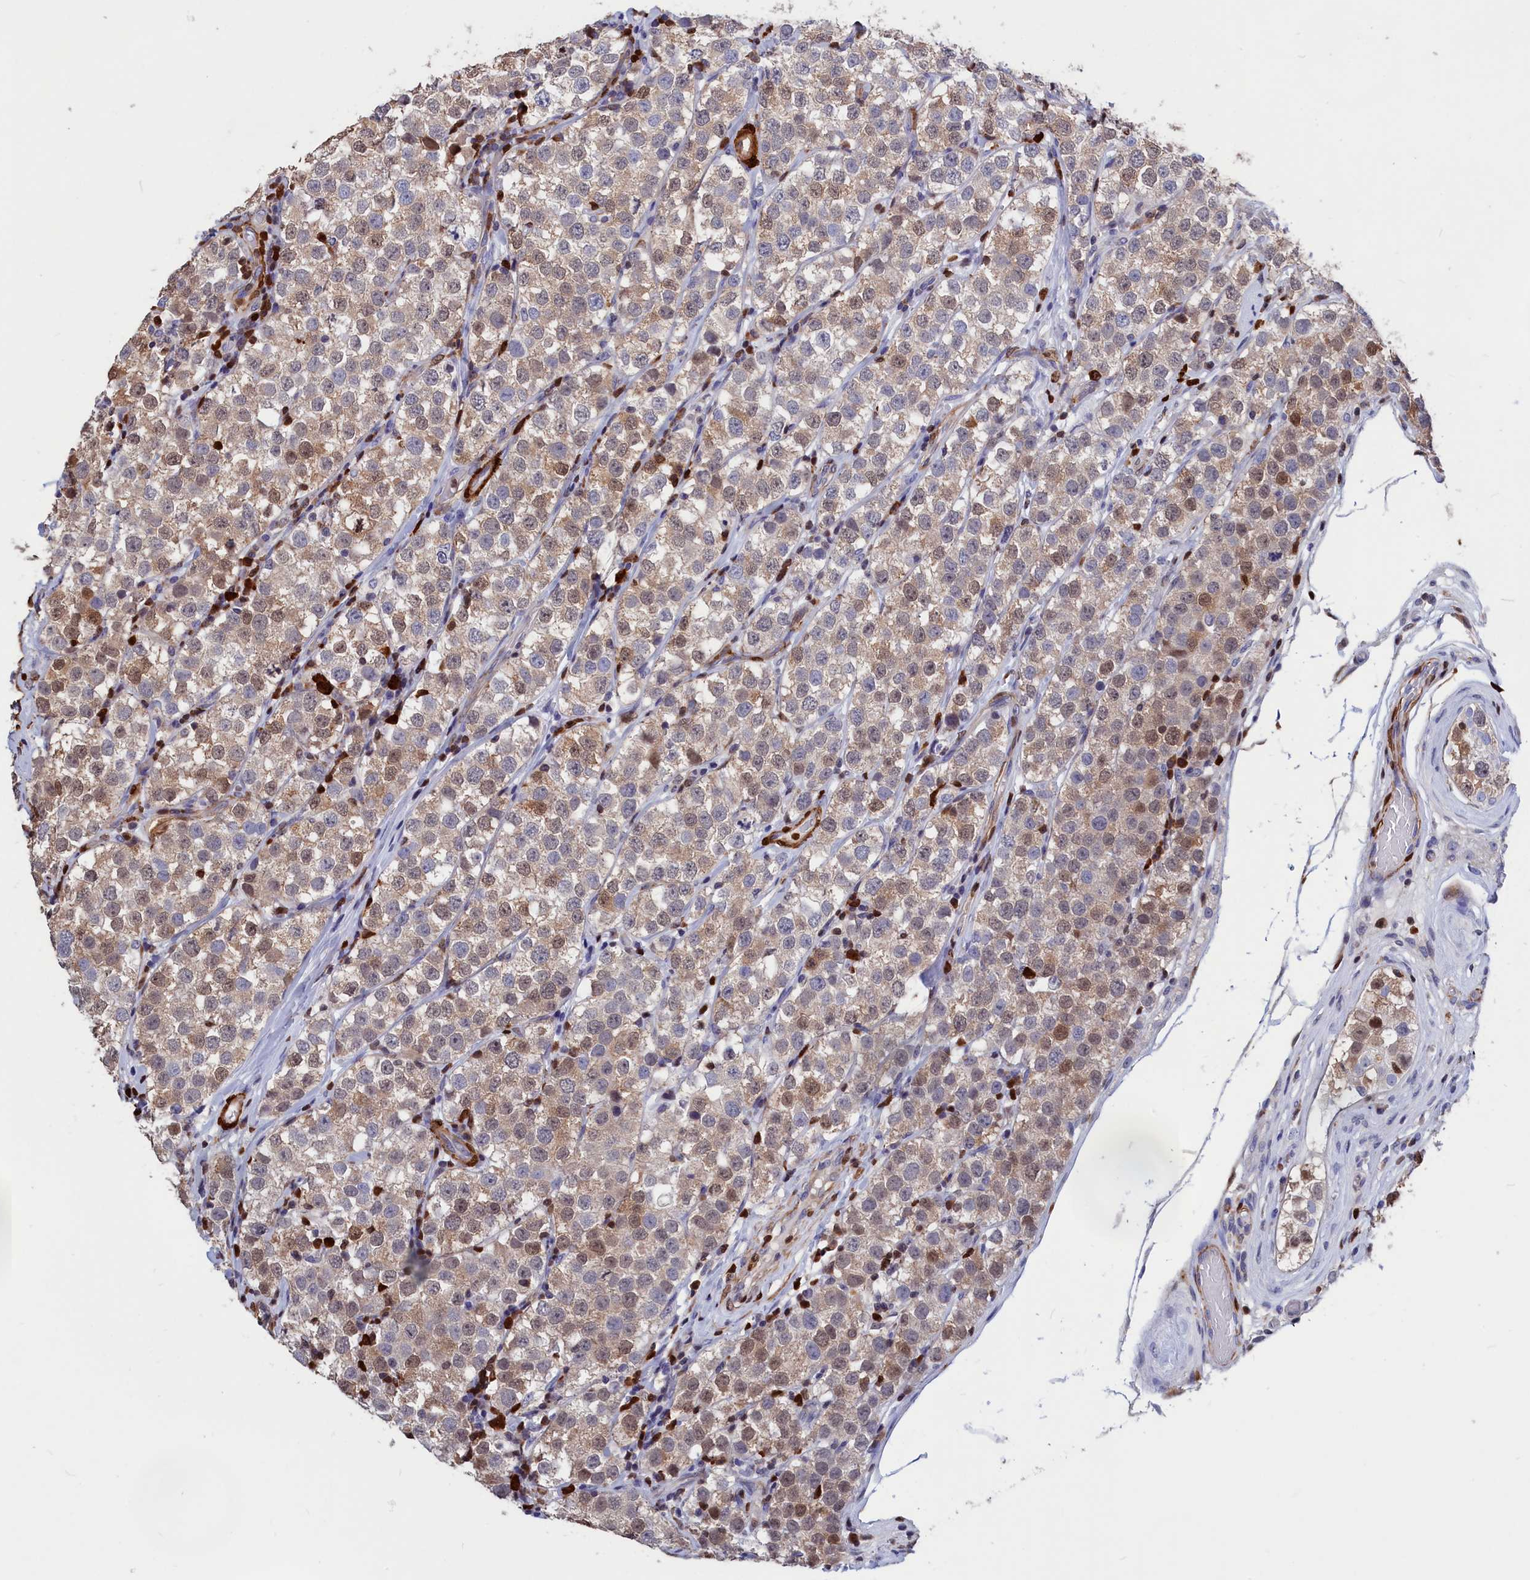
{"staining": {"intensity": "moderate", "quantity": "25%-75%", "location": "cytoplasmic/membranous,nuclear"}, "tissue": "testis cancer", "cell_type": "Tumor cells", "image_type": "cancer", "snomed": [{"axis": "morphology", "description": "Seminoma, NOS"}, {"axis": "topography", "description": "Testis"}], "caption": "Protein expression analysis of human testis cancer (seminoma) reveals moderate cytoplasmic/membranous and nuclear positivity in approximately 25%-75% of tumor cells.", "gene": "CRIP1", "patient": {"sex": "male", "age": 34}}